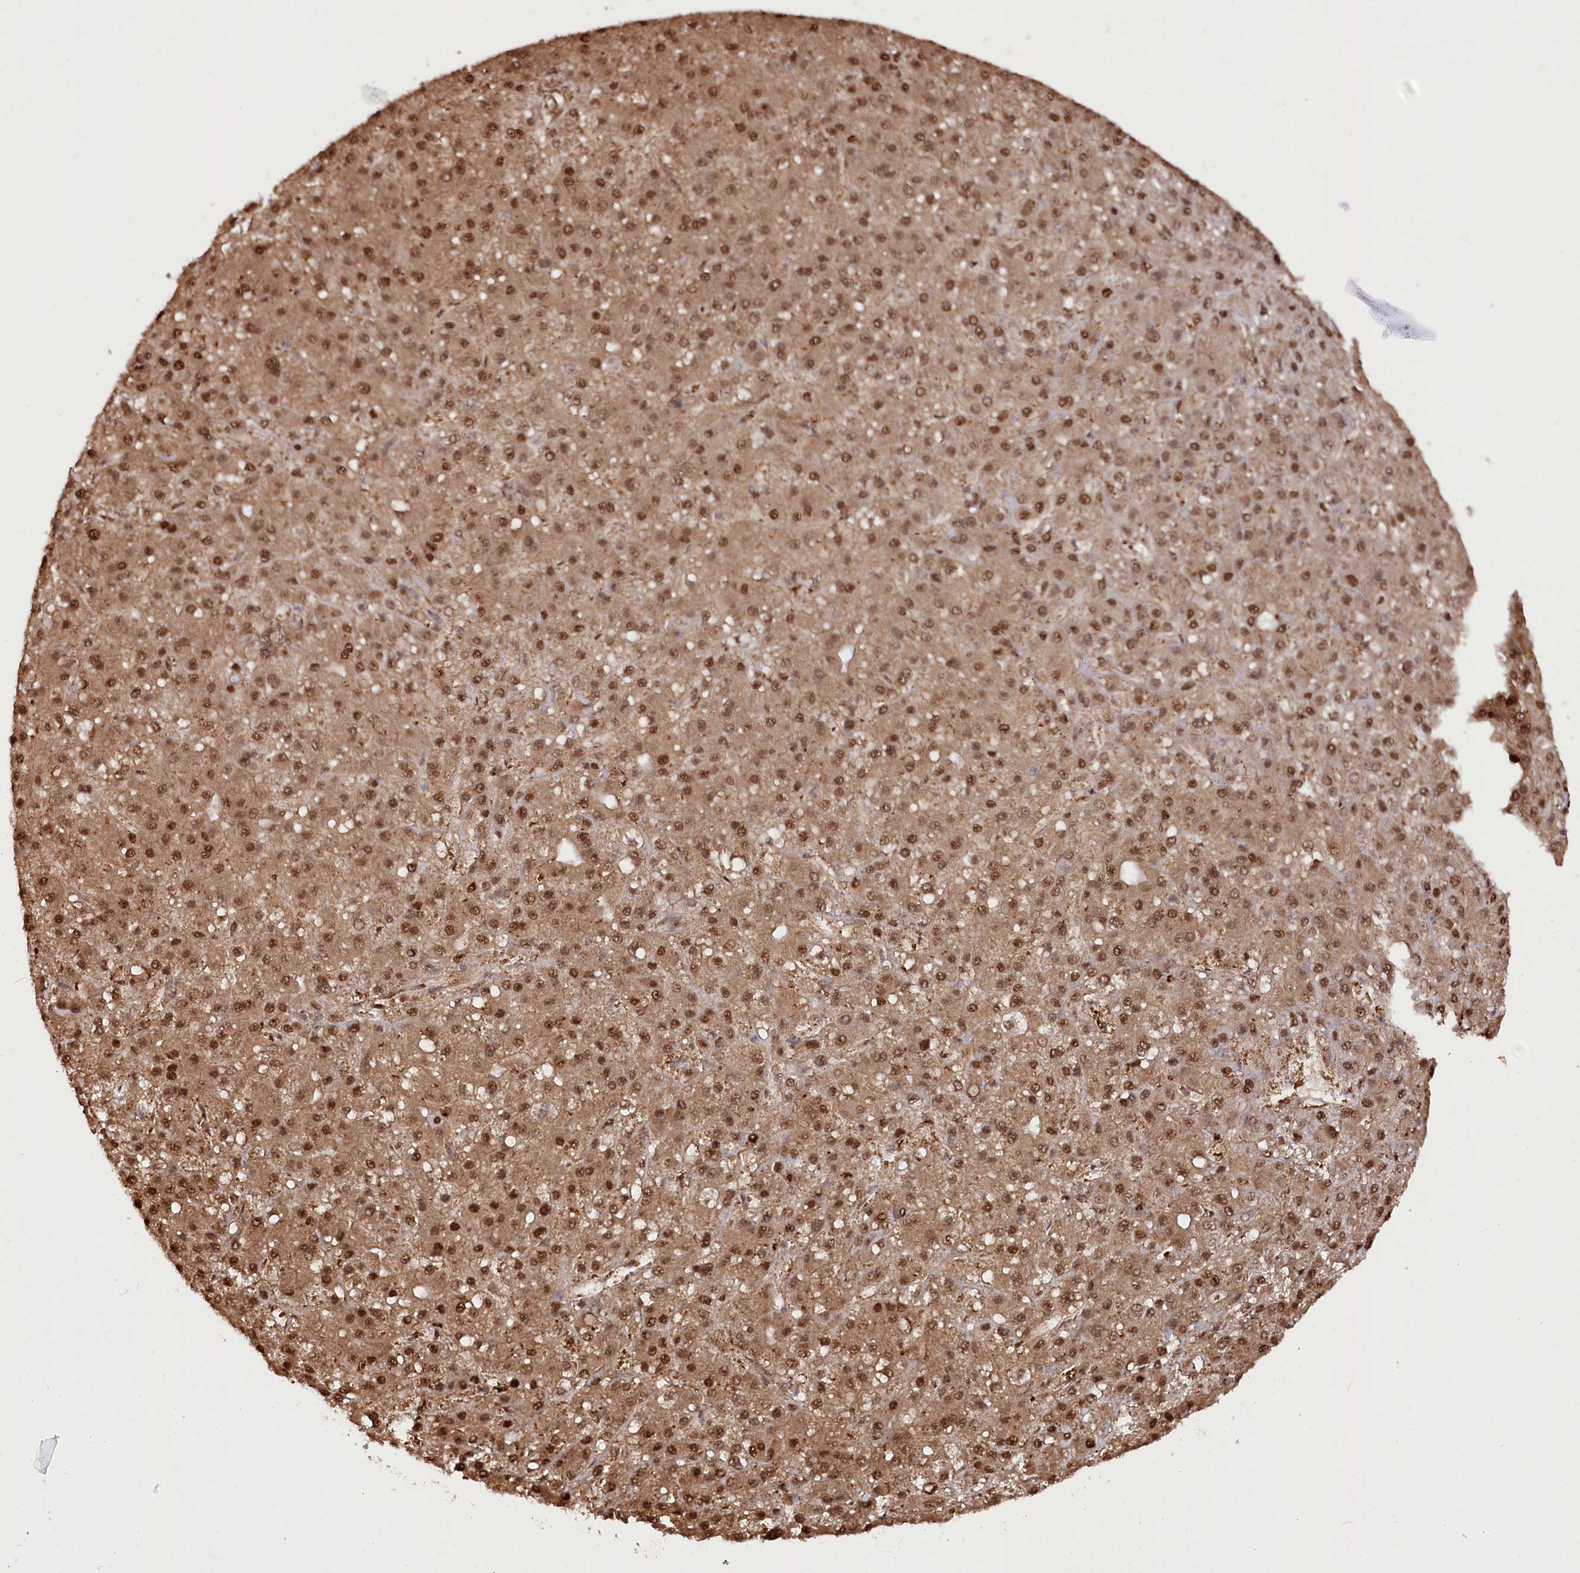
{"staining": {"intensity": "moderate", "quantity": ">75%", "location": "cytoplasmic/membranous,nuclear"}, "tissue": "liver cancer", "cell_type": "Tumor cells", "image_type": "cancer", "snomed": [{"axis": "morphology", "description": "Carcinoma, Hepatocellular, NOS"}, {"axis": "topography", "description": "Liver"}], "caption": "This image demonstrates hepatocellular carcinoma (liver) stained with immunohistochemistry to label a protein in brown. The cytoplasmic/membranous and nuclear of tumor cells show moderate positivity for the protein. Nuclei are counter-stained blue.", "gene": "PSMA1", "patient": {"sex": "male", "age": 67}}